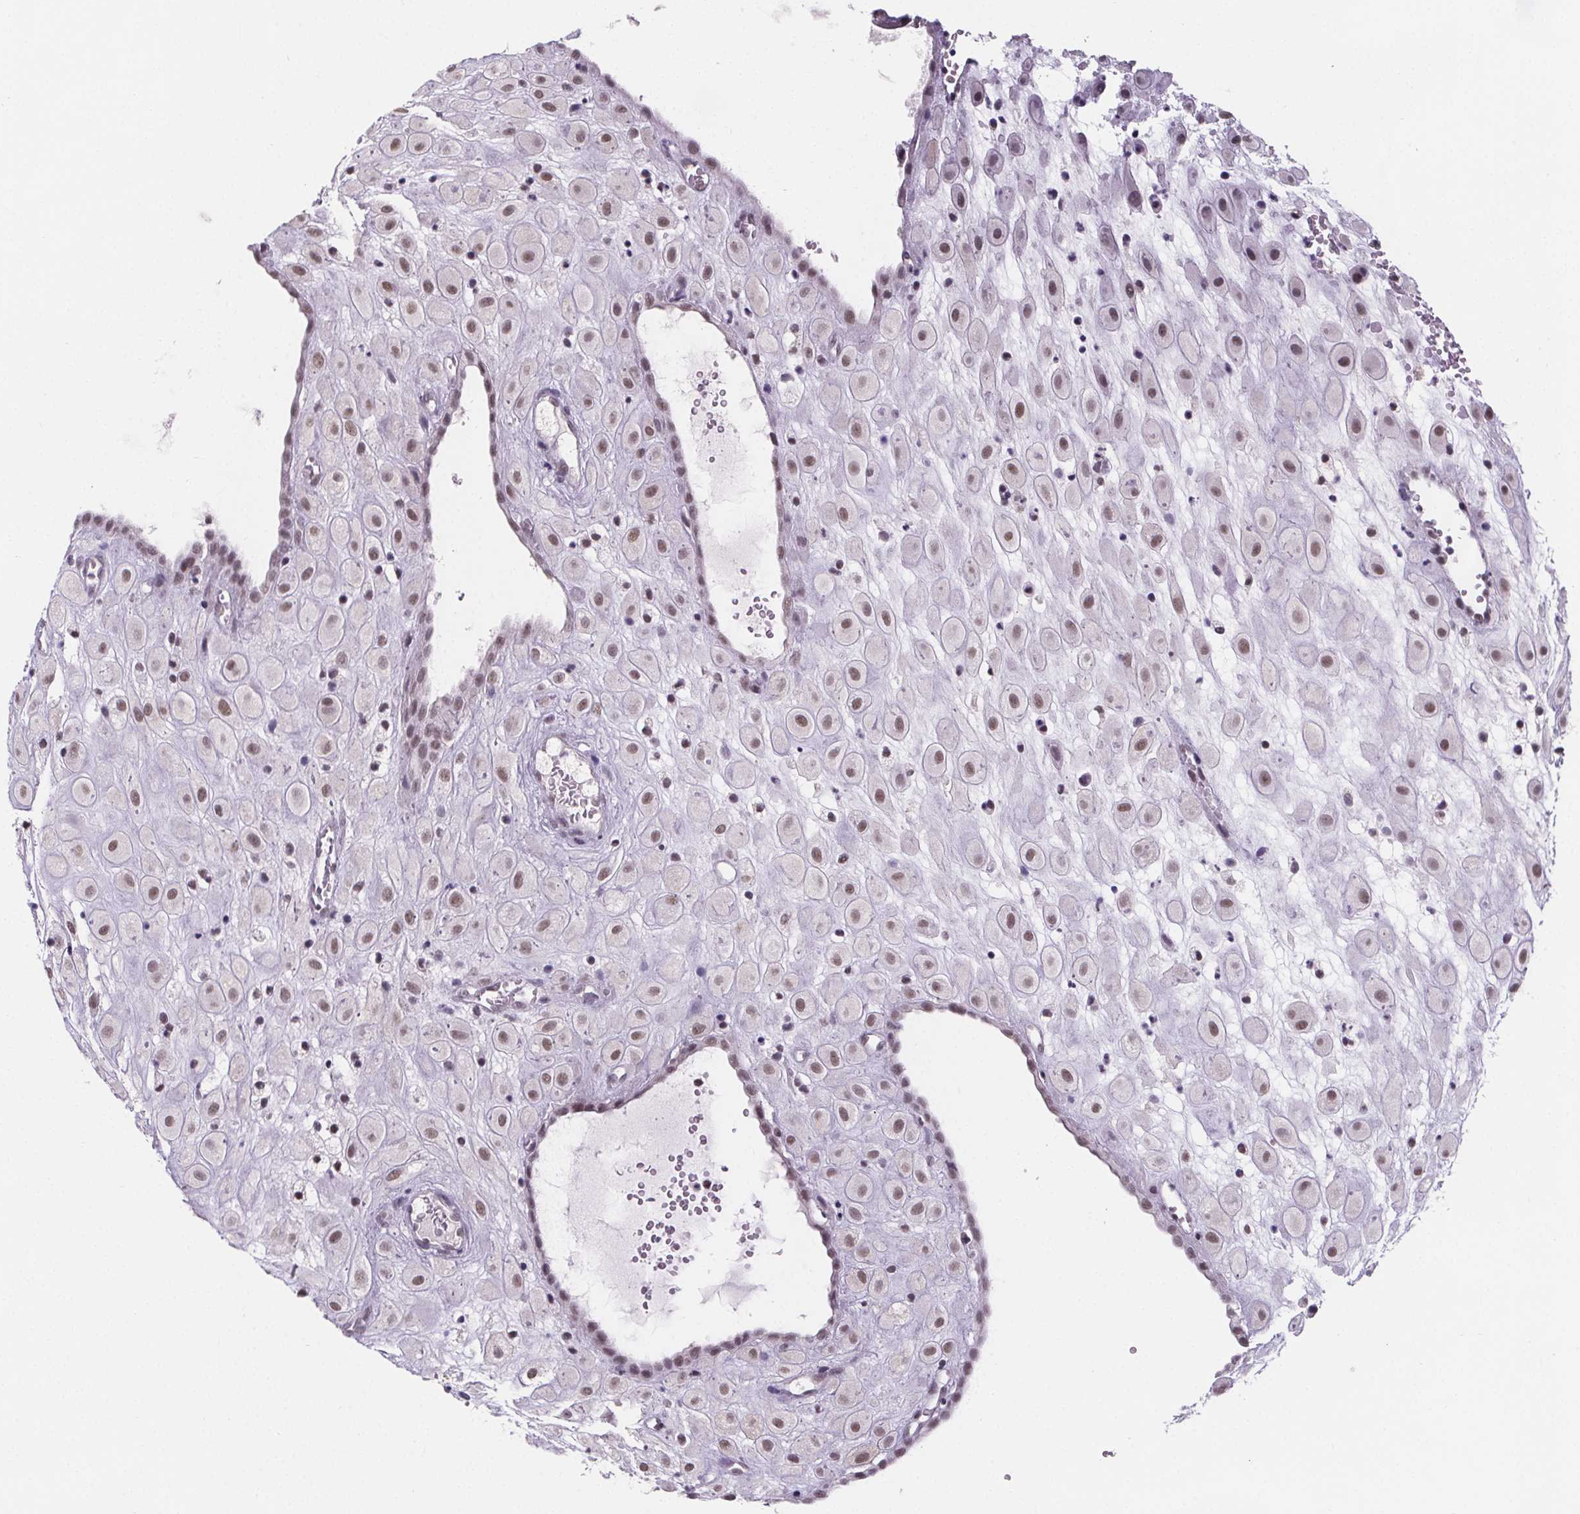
{"staining": {"intensity": "moderate", "quantity": ">75%", "location": "nuclear"}, "tissue": "placenta", "cell_type": "Decidual cells", "image_type": "normal", "snomed": [{"axis": "morphology", "description": "Normal tissue, NOS"}, {"axis": "topography", "description": "Placenta"}], "caption": "Immunohistochemical staining of normal placenta demonstrates >75% levels of moderate nuclear protein positivity in approximately >75% of decidual cells.", "gene": "ZNF572", "patient": {"sex": "female", "age": 24}}